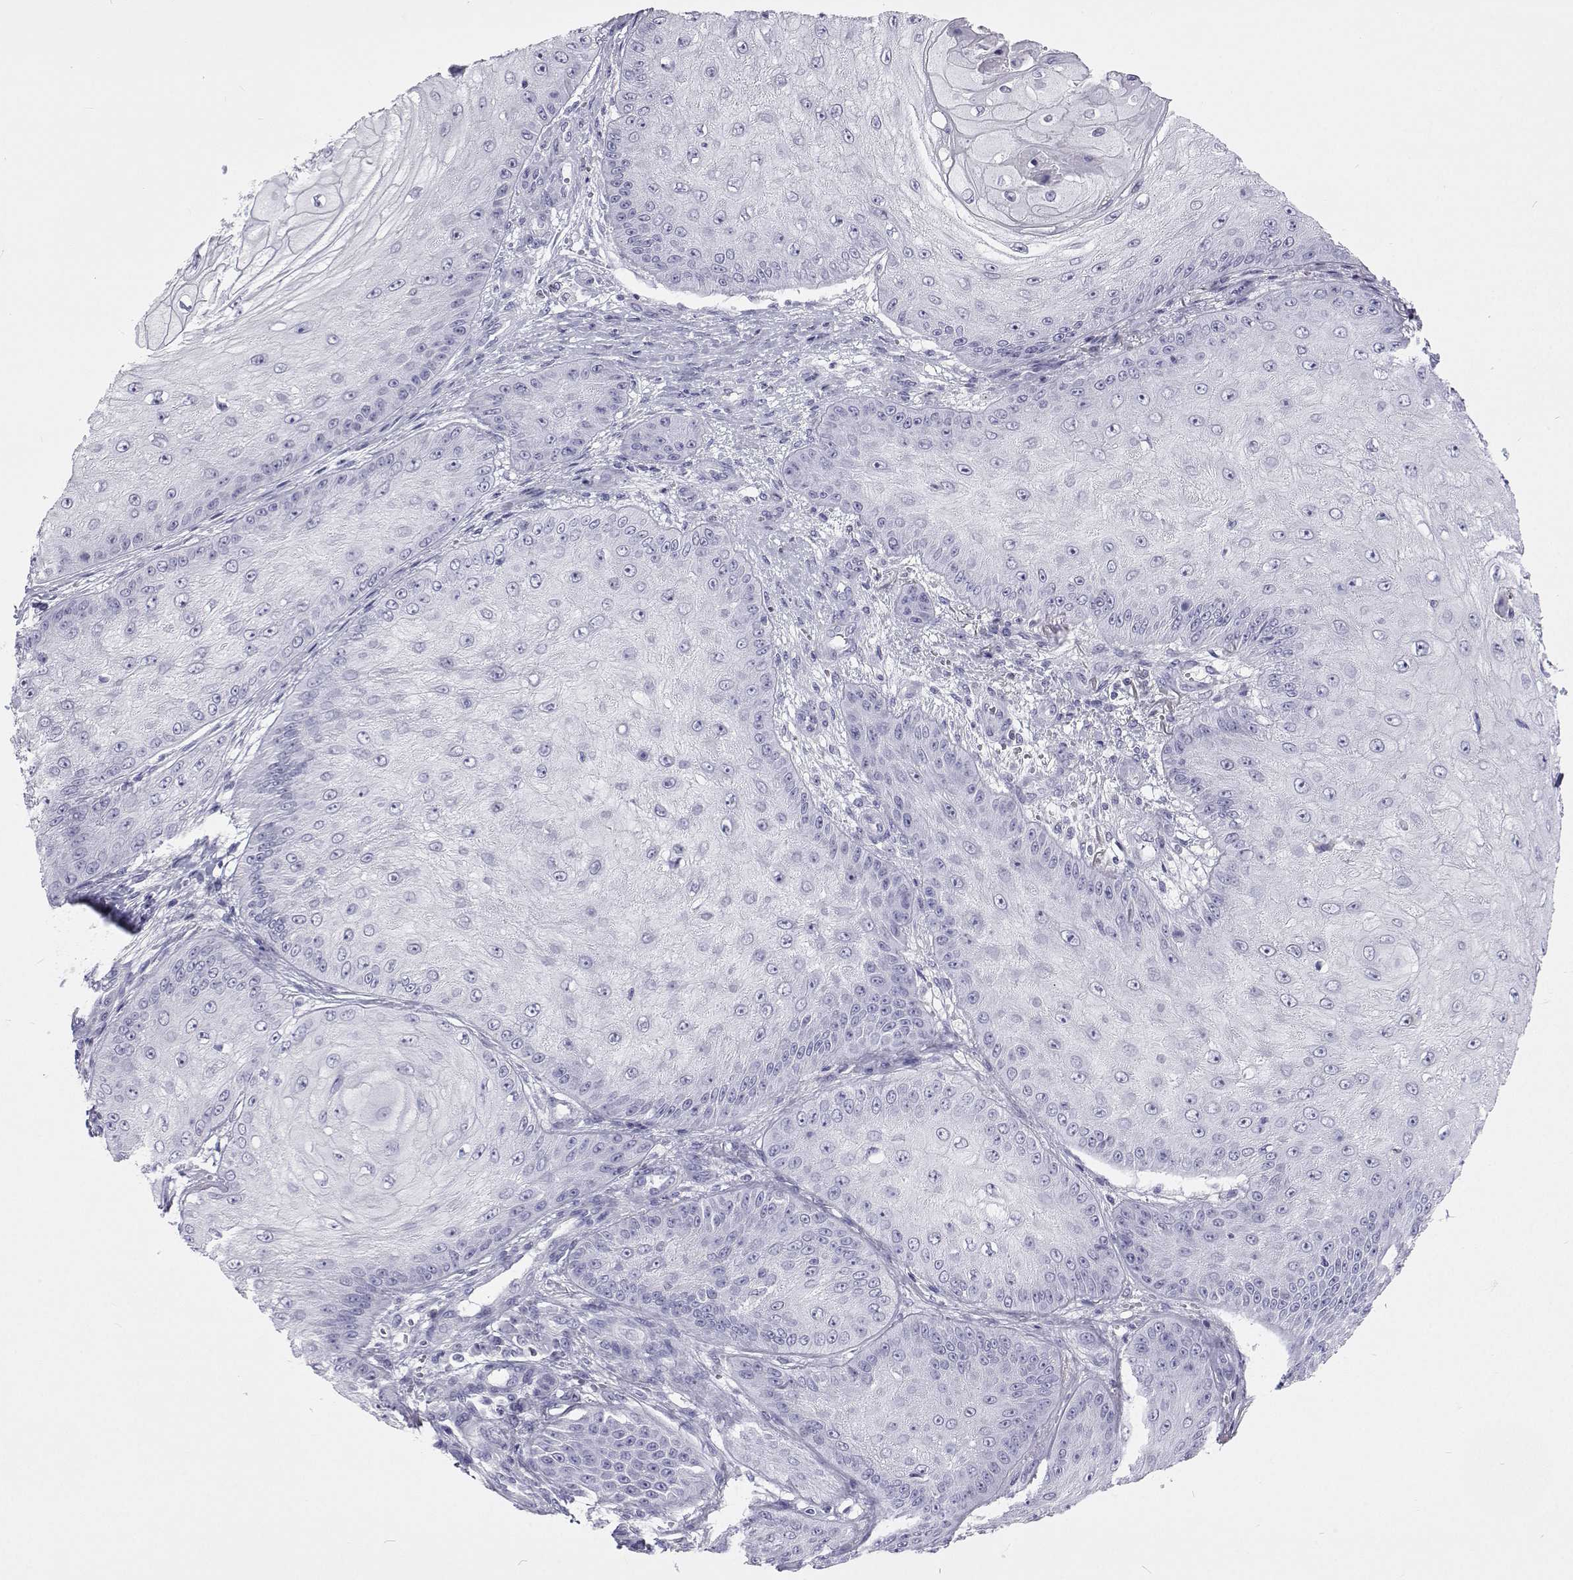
{"staining": {"intensity": "negative", "quantity": "none", "location": "none"}, "tissue": "skin cancer", "cell_type": "Tumor cells", "image_type": "cancer", "snomed": [{"axis": "morphology", "description": "Squamous cell carcinoma, NOS"}, {"axis": "topography", "description": "Skin"}], "caption": "An IHC histopathology image of squamous cell carcinoma (skin) is shown. There is no staining in tumor cells of squamous cell carcinoma (skin).", "gene": "GALM", "patient": {"sex": "male", "age": 70}}